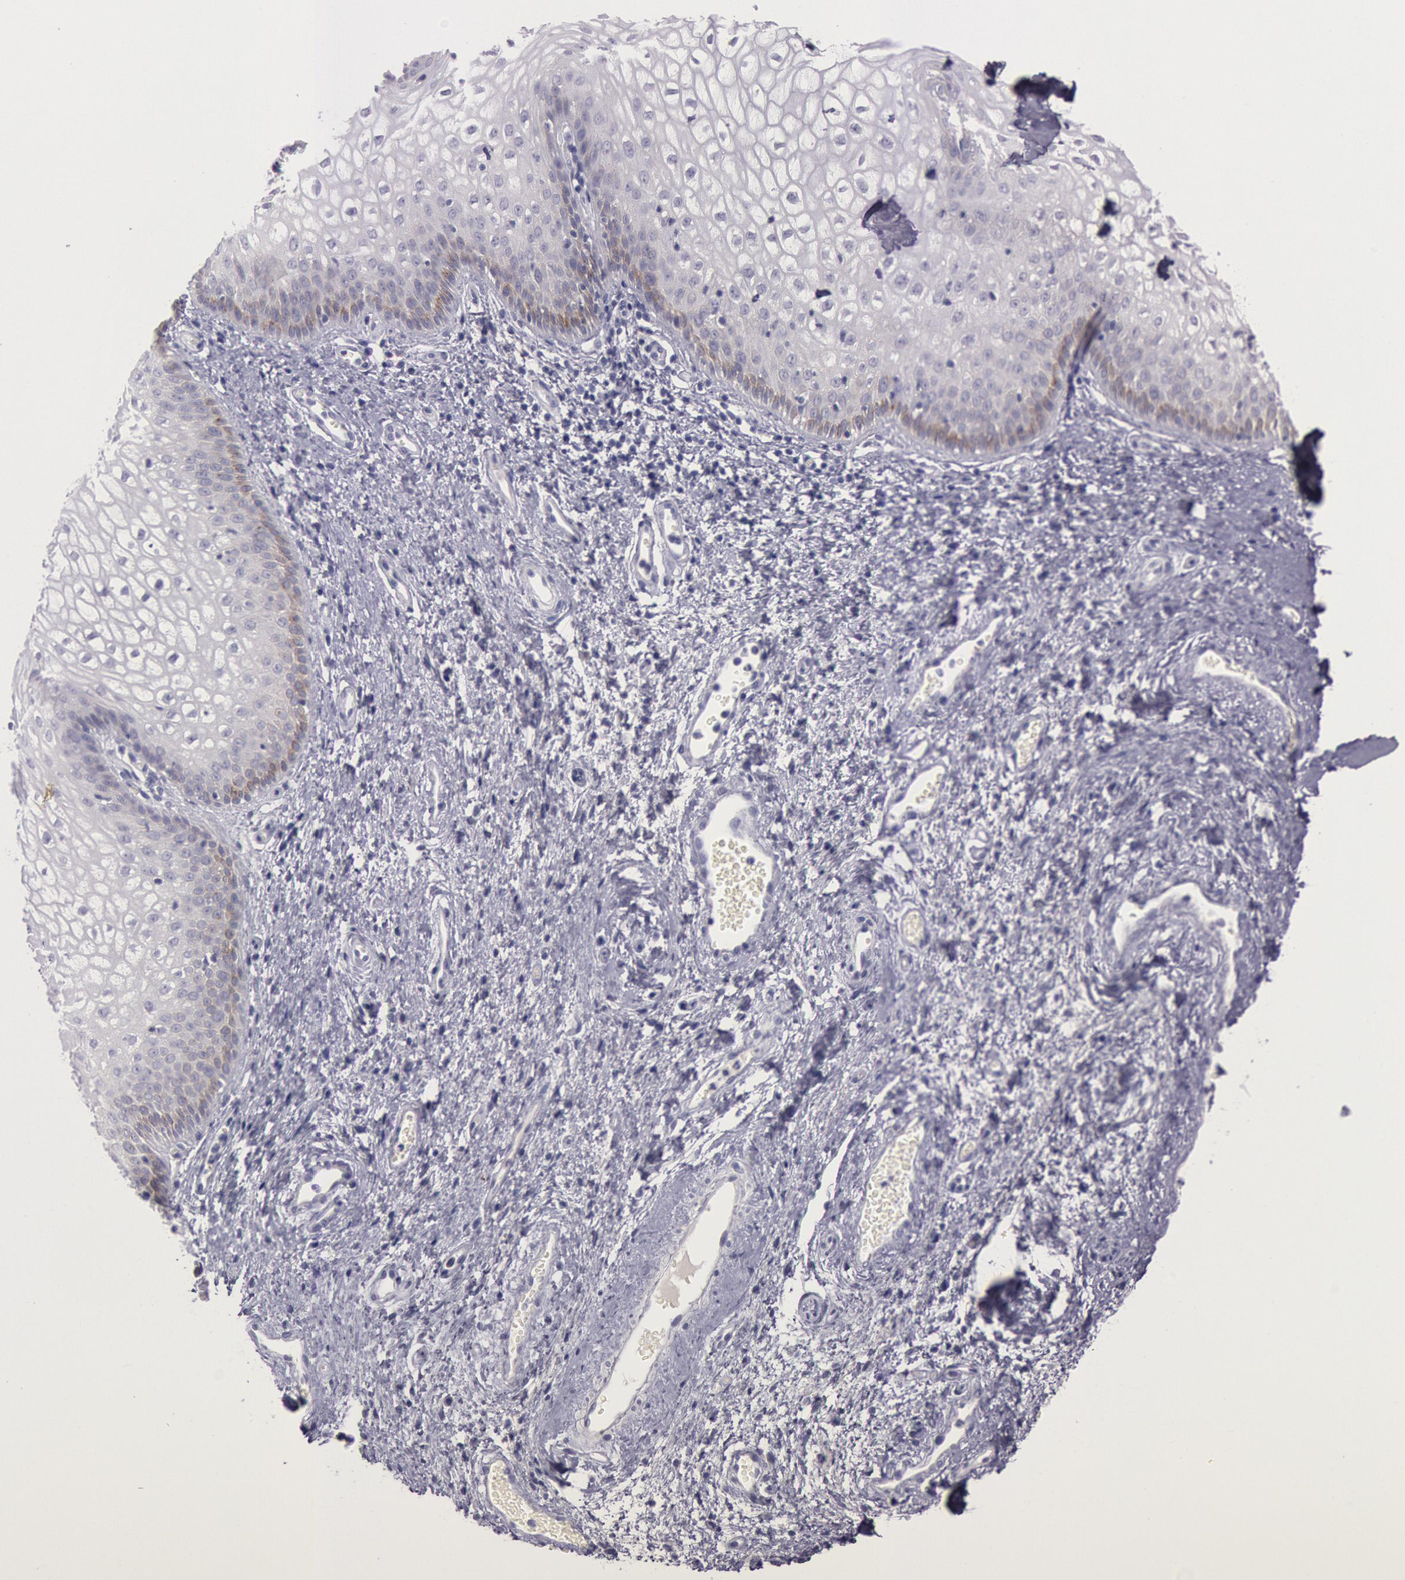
{"staining": {"intensity": "moderate", "quantity": "<25%", "location": "cytoplasmic/membranous"}, "tissue": "vagina", "cell_type": "Squamous epithelial cells", "image_type": "normal", "snomed": [{"axis": "morphology", "description": "Normal tissue, NOS"}, {"axis": "topography", "description": "Vagina"}], "caption": "A histopathology image of vagina stained for a protein shows moderate cytoplasmic/membranous brown staining in squamous epithelial cells.", "gene": "EGFR", "patient": {"sex": "female", "age": 34}}